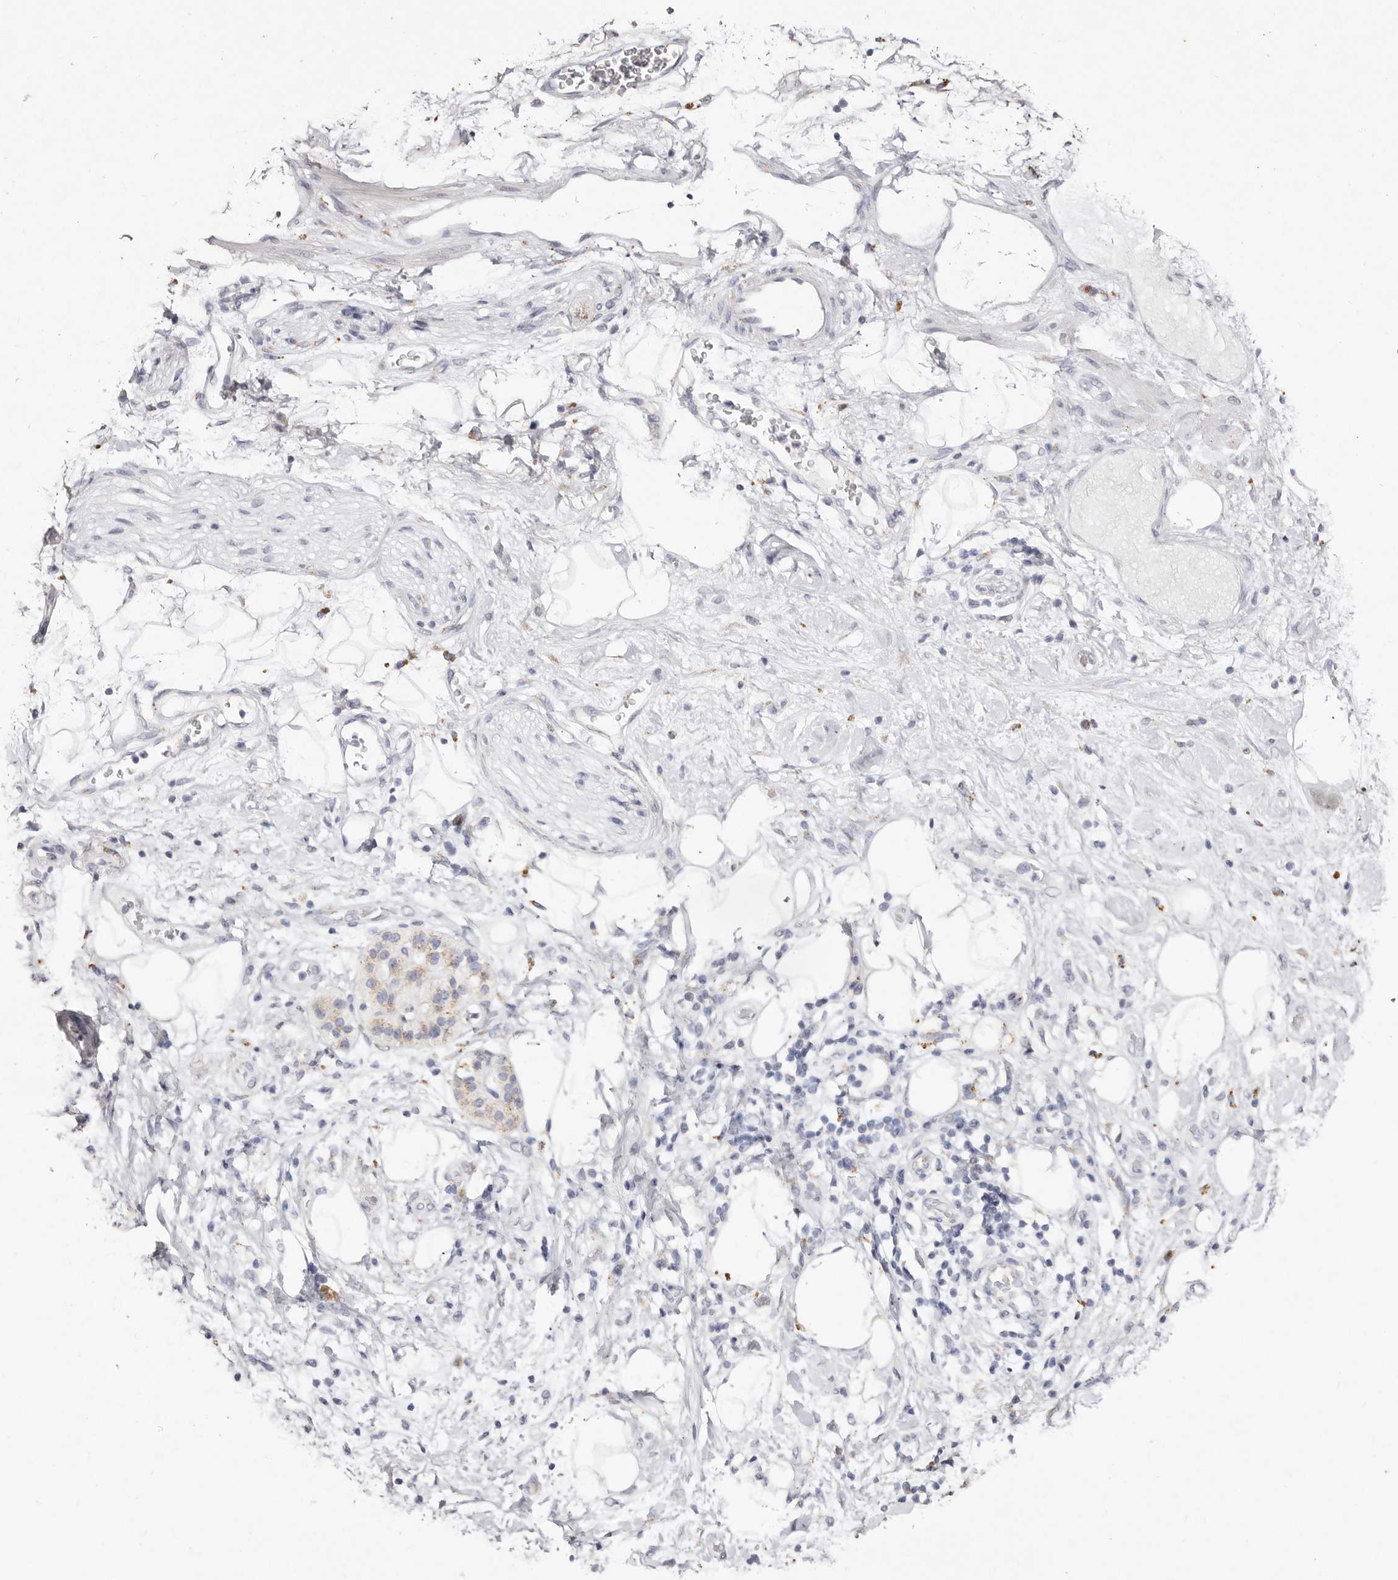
{"staining": {"intensity": "negative", "quantity": "none", "location": "none"}, "tissue": "adipose tissue", "cell_type": "Adipocytes", "image_type": "normal", "snomed": [{"axis": "morphology", "description": "Normal tissue, NOS"}, {"axis": "morphology", "description": "Adenocarcinoma, NOS"}, {"axis": "topography", "description": "Duodenum"}, {"axis": "topography", "description": "Peripheral nerve tissue"}], "caption": "A photomicrograph of adipose tissue stained for a protein reveals no brown staining in adipocytes. (Stains: DAB immunohistochemistry (IHC) with hematoxylin counter stain, Microscopy: brightfield microscopy at high magnification).", "gene": "LGALS7B", "patient": {"sex": "female", "age": 60}}